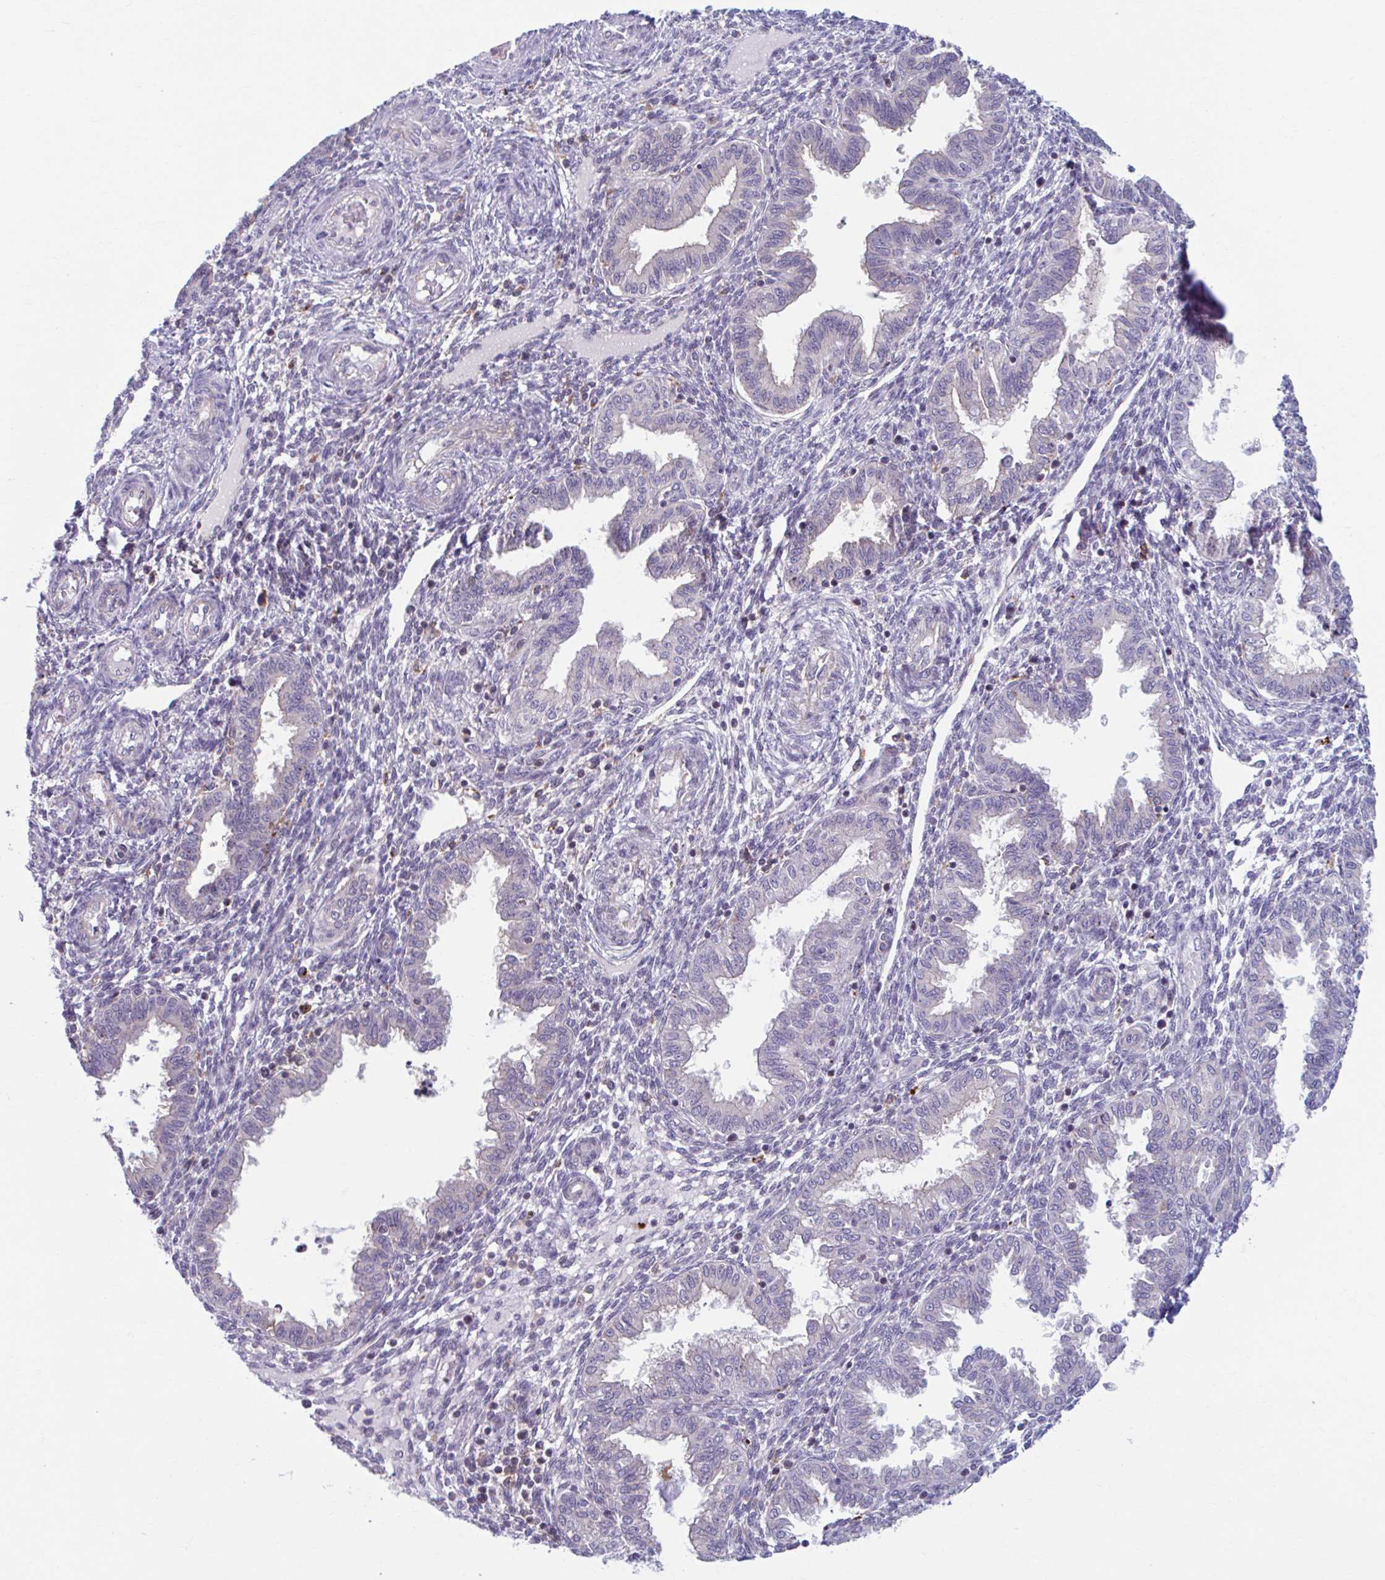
{"staining": {"intensity": "negative", "quantity": "none", "location": "none"}, "tissue": "endometrium", "cell_type": "Cells in endometrial stroma", "image_type": "normal", "snomed": [{"axis": "morphology", "description": "Normal tissue, NOS"}, {"axis": "topography", "description": "Endometrium"}], "caption": "This image is of normal endometrium stained with immunohistochemistry to label a protein in brown with the nuclei are counter-stained blue. There is no expression in cells in endometrial stroma. (Brightfield microscopy of DAB immunohistochemistry (IHC) at high magnification).", "gene": "ADAT3", "patient": {"sex": "female", "age": 33}}